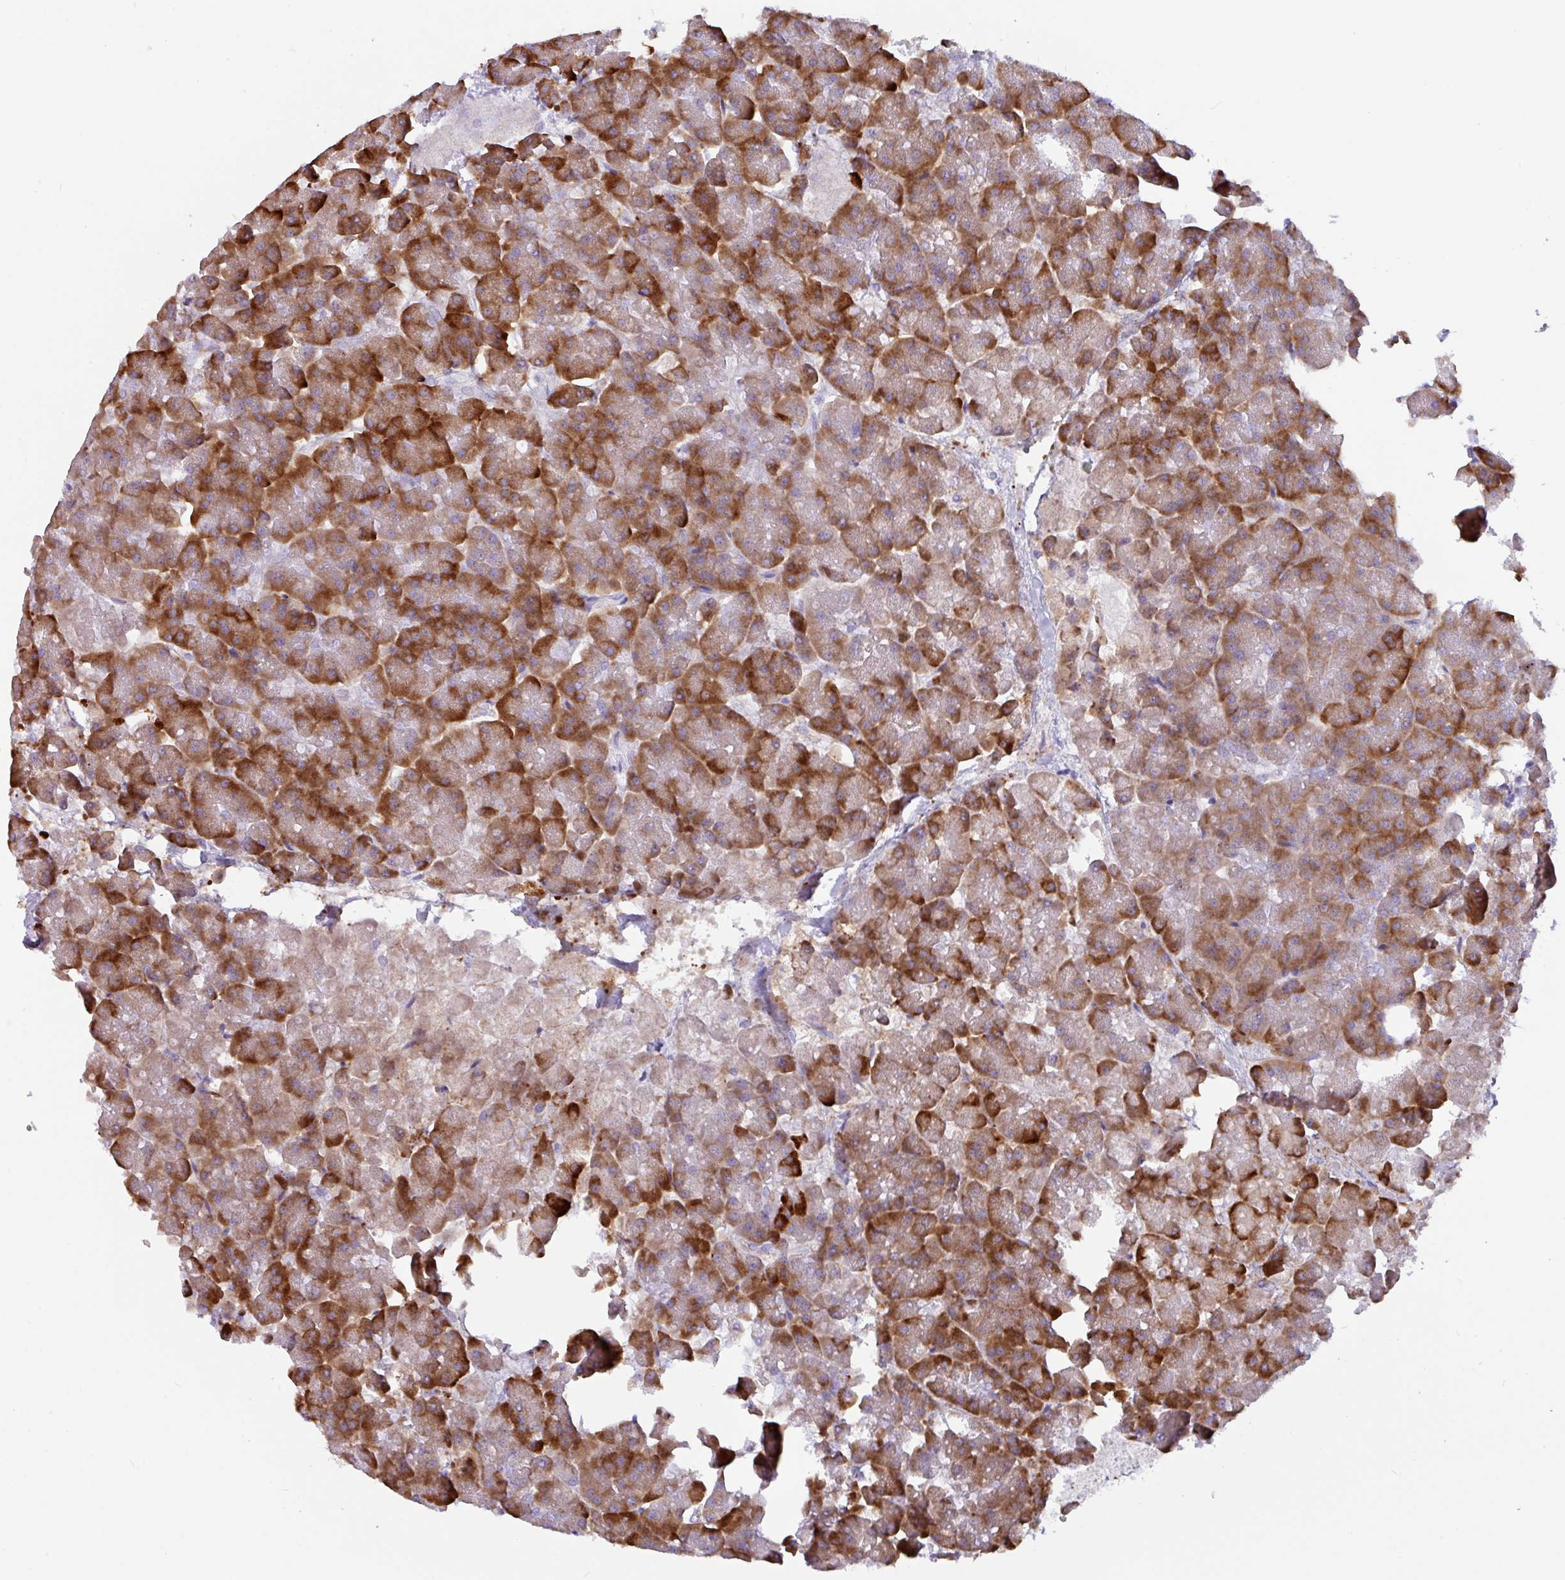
{"staining": {"intensity": "strong", "quantity": "25%-75%", "location": "cytoplasmic/membranous"}, "tissue": "pancreas", "cell_type": "Exocrine glandular cells", "image_type": "normal", "snomed": [{"axis": "morphology", "description": "Normal tissue, NOS"}, {"axis": "topography", "description": "Pancreas"}, {"axis": "topography", "description": "Peripheral nerve tissue"}], "caption": "This image shows unremarkable pancreas stained with IHC to label a protein in brown. The cytoplasmic/membranous of exocrine glandular cells show strong positivity for the protein. Nuclei are counter-stained blue.", "gene": "NCCRP1", "patient": {"sex": "male", "age": 54}}